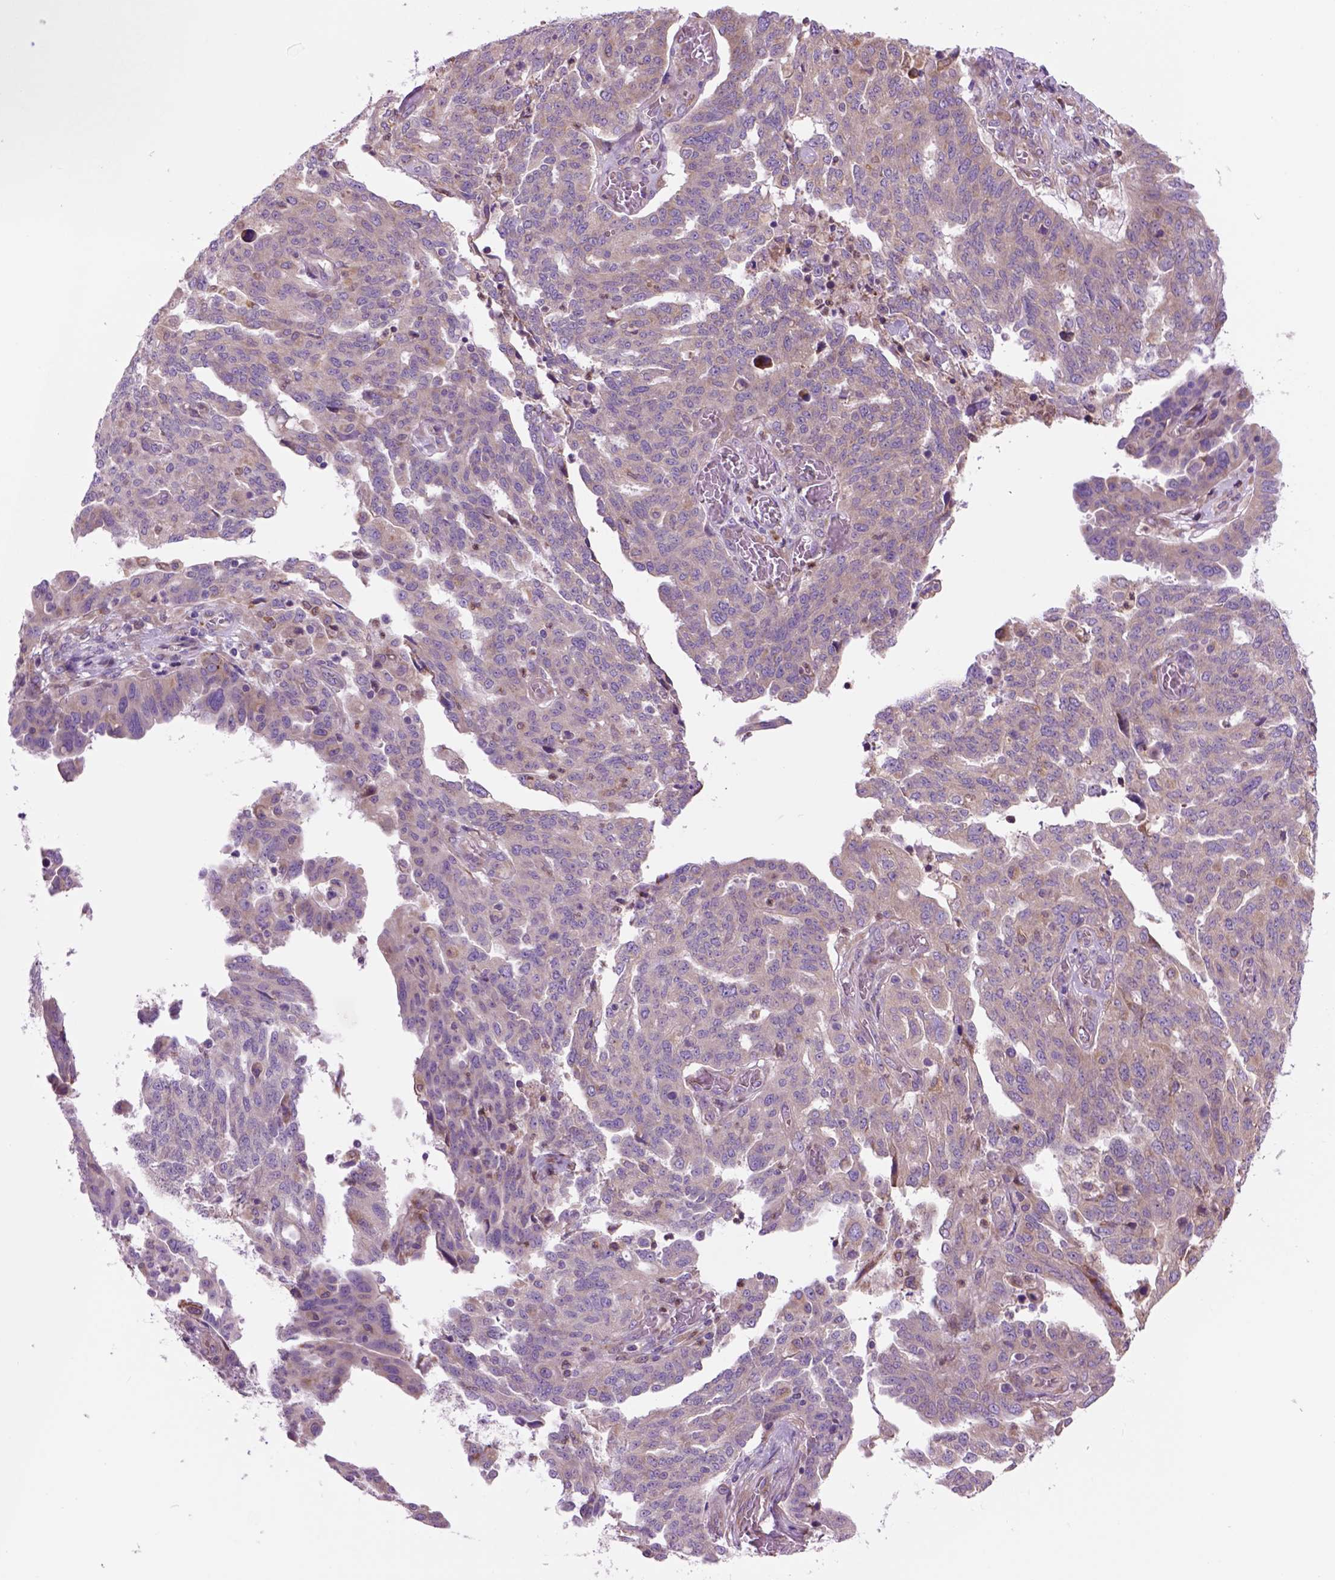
{"staining": {"intensity": "weak", "quantity": ">75%", "location": "cytoplasmic/membranous"}, "tissue": "ovarian cancer", "cell_type": "Tumor cells", "image_type": "cancer", "snomed": [{"axis": "morphology", "description": "Cystadenocarcinoma, serous, NOS"}, {"axis": "topography", "description": "Ovary"}], "caption": "About >75% of tumor cells in ovarian cancer (serous cystadenocarcinoma) reveal weak cytoplasmic/membranous protein expression as visualized by brown immunohistochemical staining.", "gene": "PIAS3", "patient": {"sex": "female", "age": 67}}